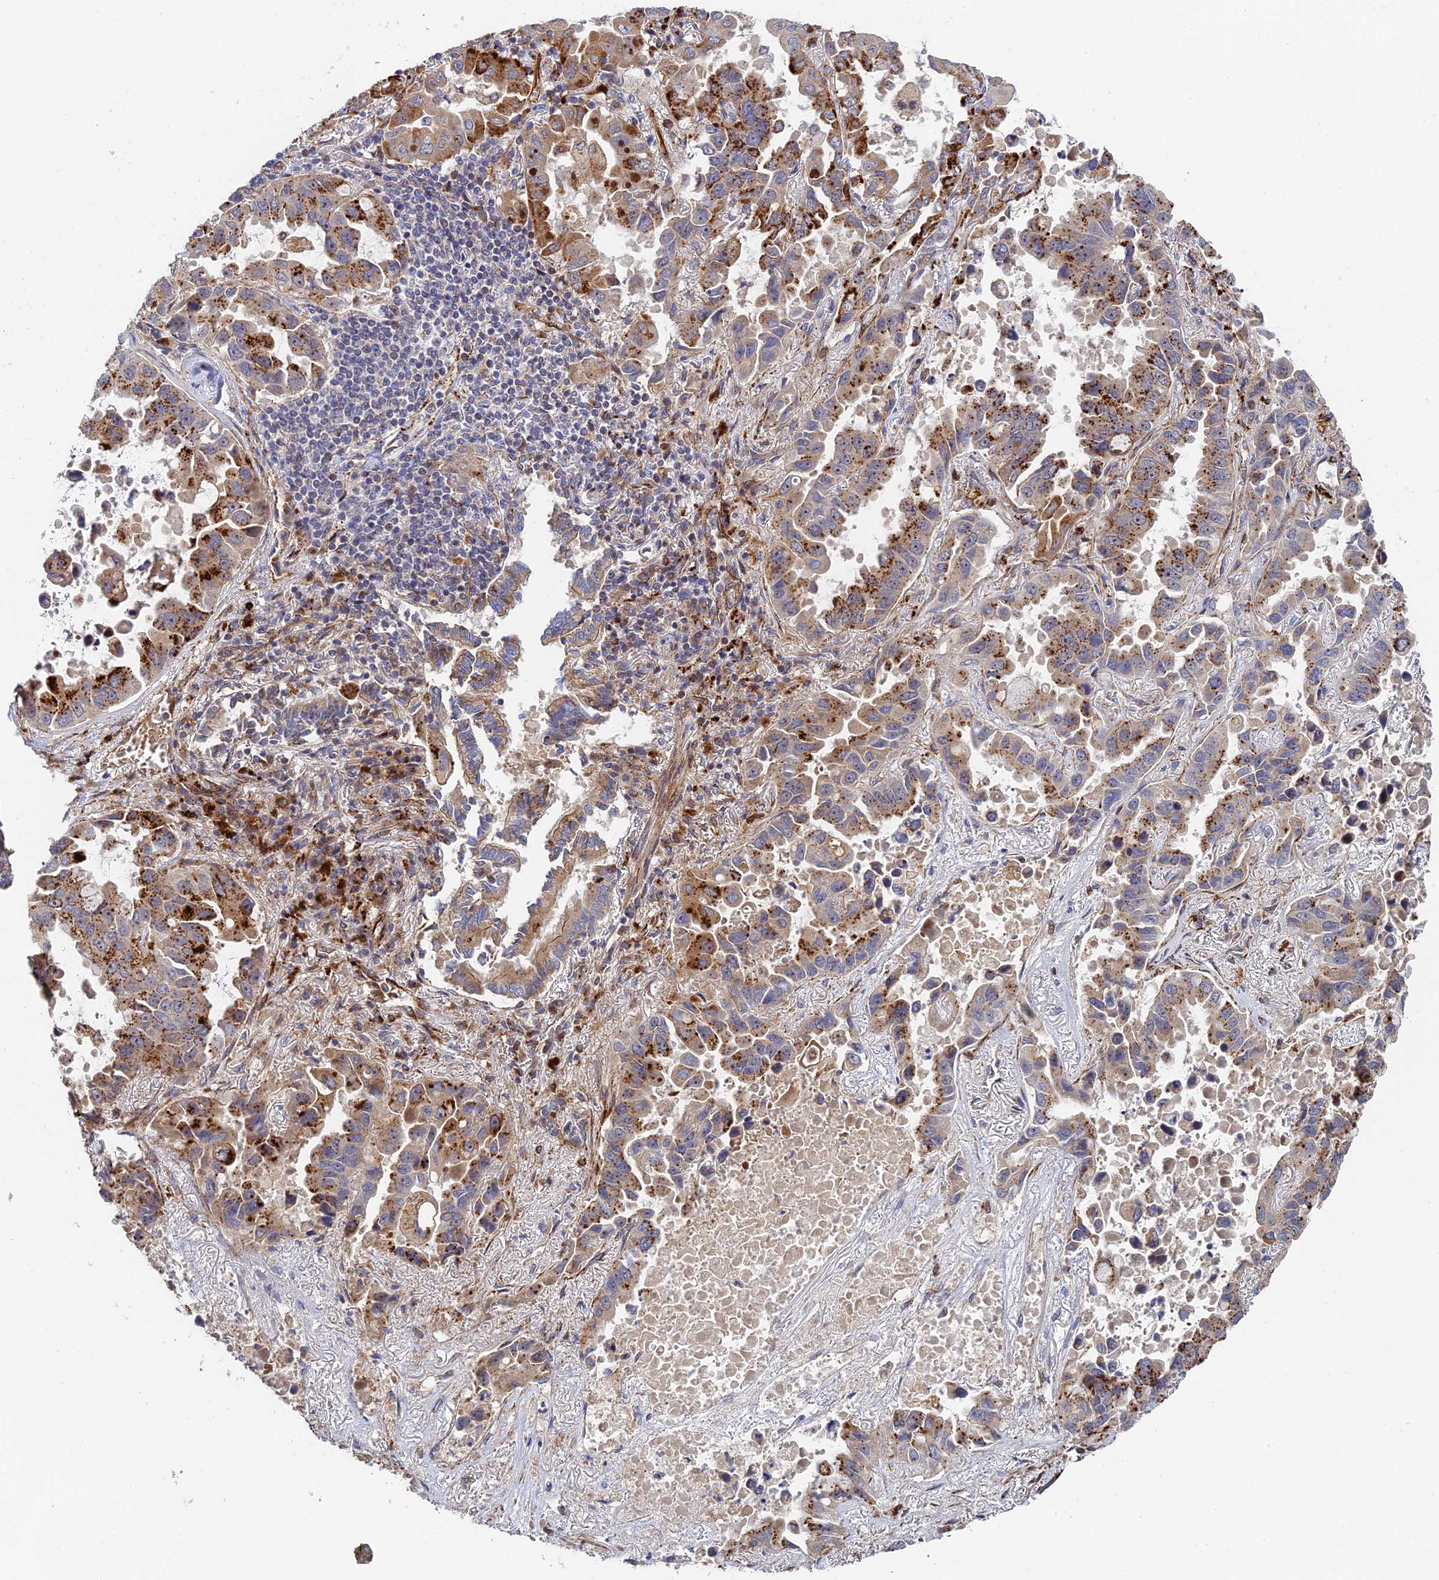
{"staining": {"intensity": "strong", "quantity": "25%-75%", "location": "cytoplasmic/membranous"}, "tissue": "lung cancer", "cell_type": "Tumor cells", "image_type": "cancer", "snomed": [{"axis": "morphology", "description": "Adenocarcinoma, NOS"}, {"axis": "topography", "description": "Lung"}], "caption": "Tumor cells exhibit high levels of strong cytoplasmic/membranous positivity in about 25%-75% of cells in human lung cancer.", "gene": "PPP2R3C", "patient": {"sex": "male", "age": 64}}